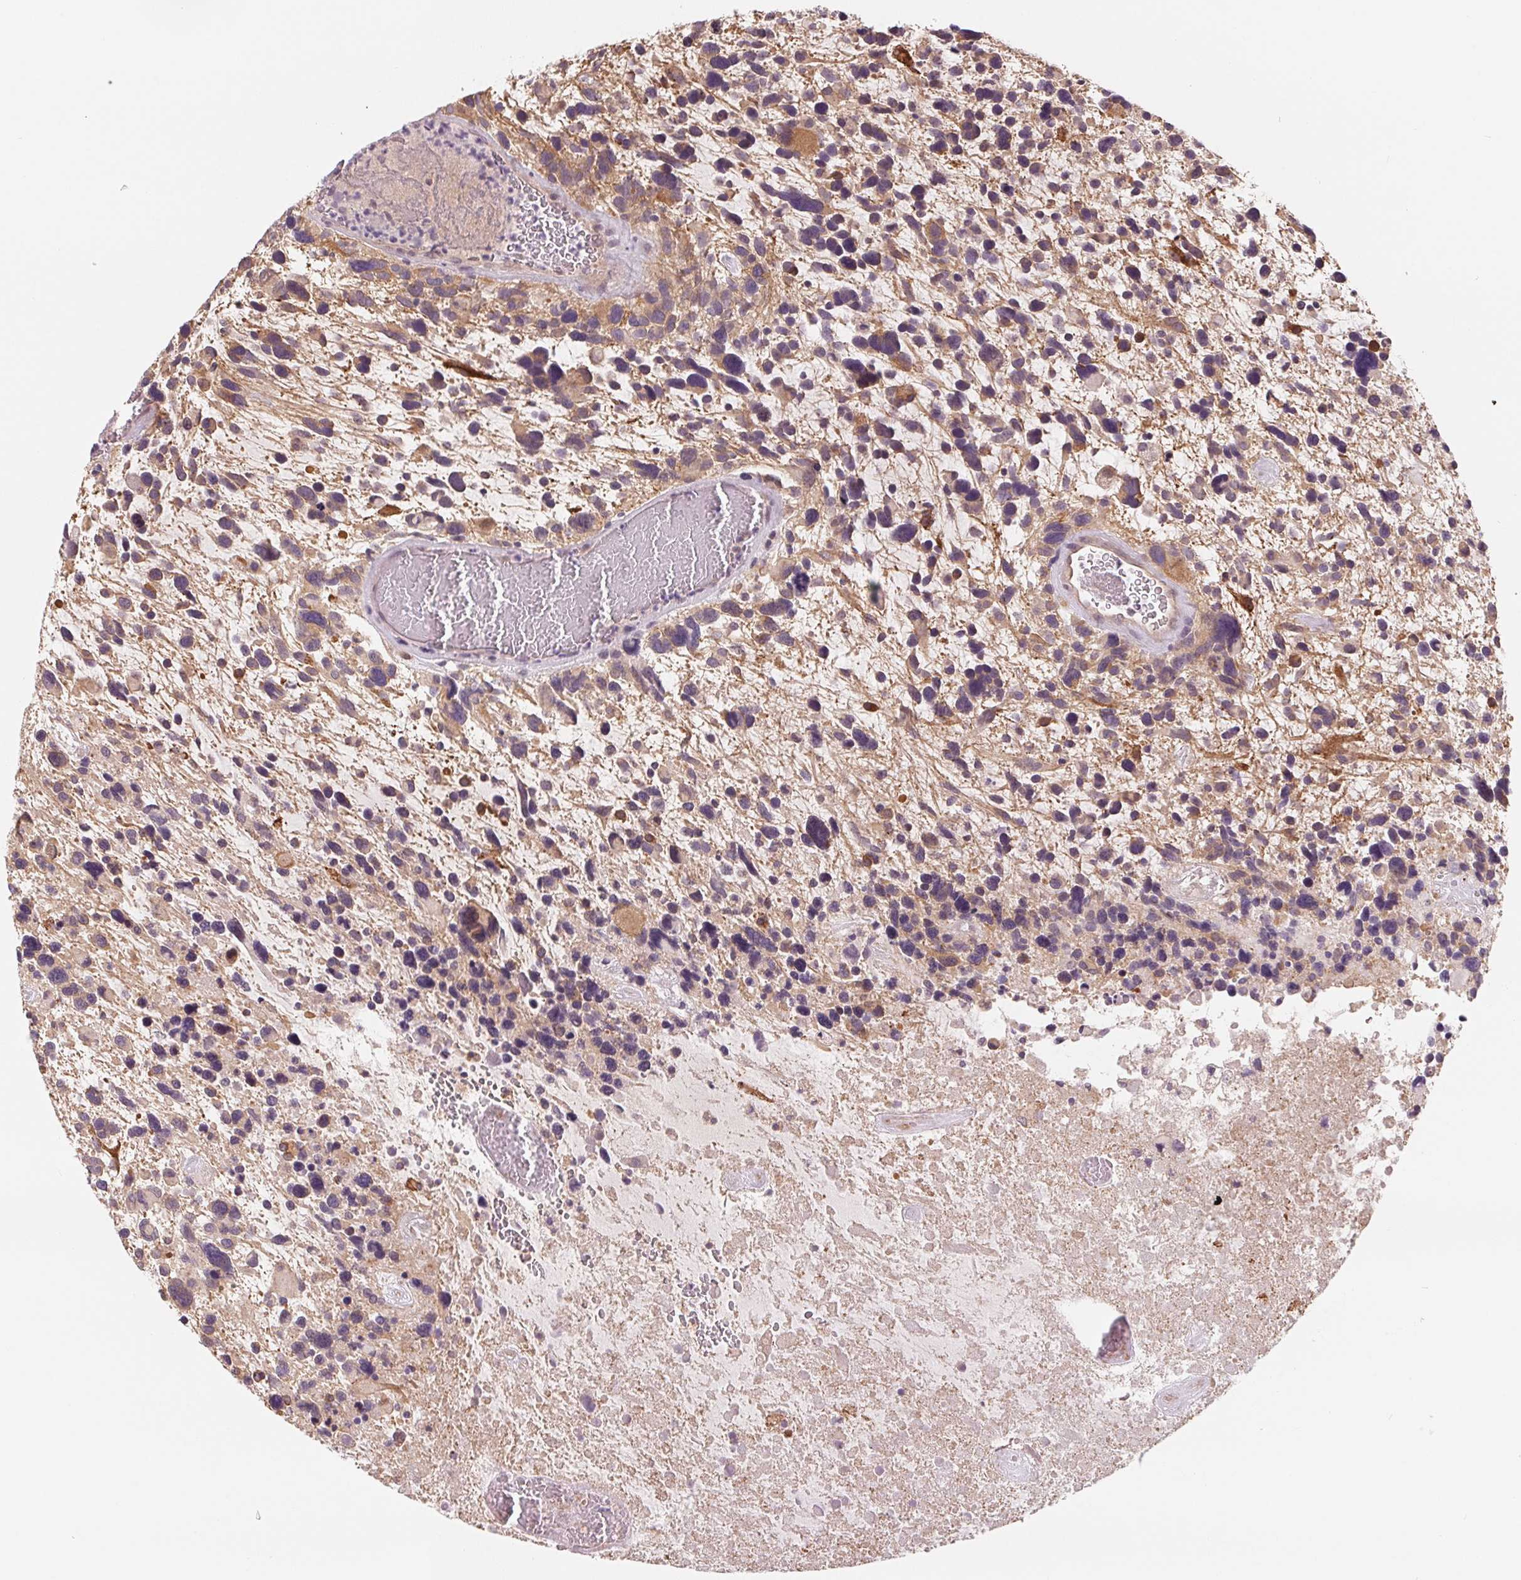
{"staining": {"intensity": "moderate", "quantity": "25%-75%", "location": "cytoplasmic/membranous"}, "tissue": "glioma", "cell_type": "Tumor cells", "image_type": "cancer", "snomed": [{"axis": "morphology", "description": "Glioma, malignant, High grade"}, {"axis": "topography", "description": "Brain"}], "caption": "Brown immunohistochemical staining in human glioma shows moderate cytoplasmic/membranous staining in approximately 25%-75% of tumor cells.", "gene": "CFC1", "patient": {"sex": "male", "age": 49}}